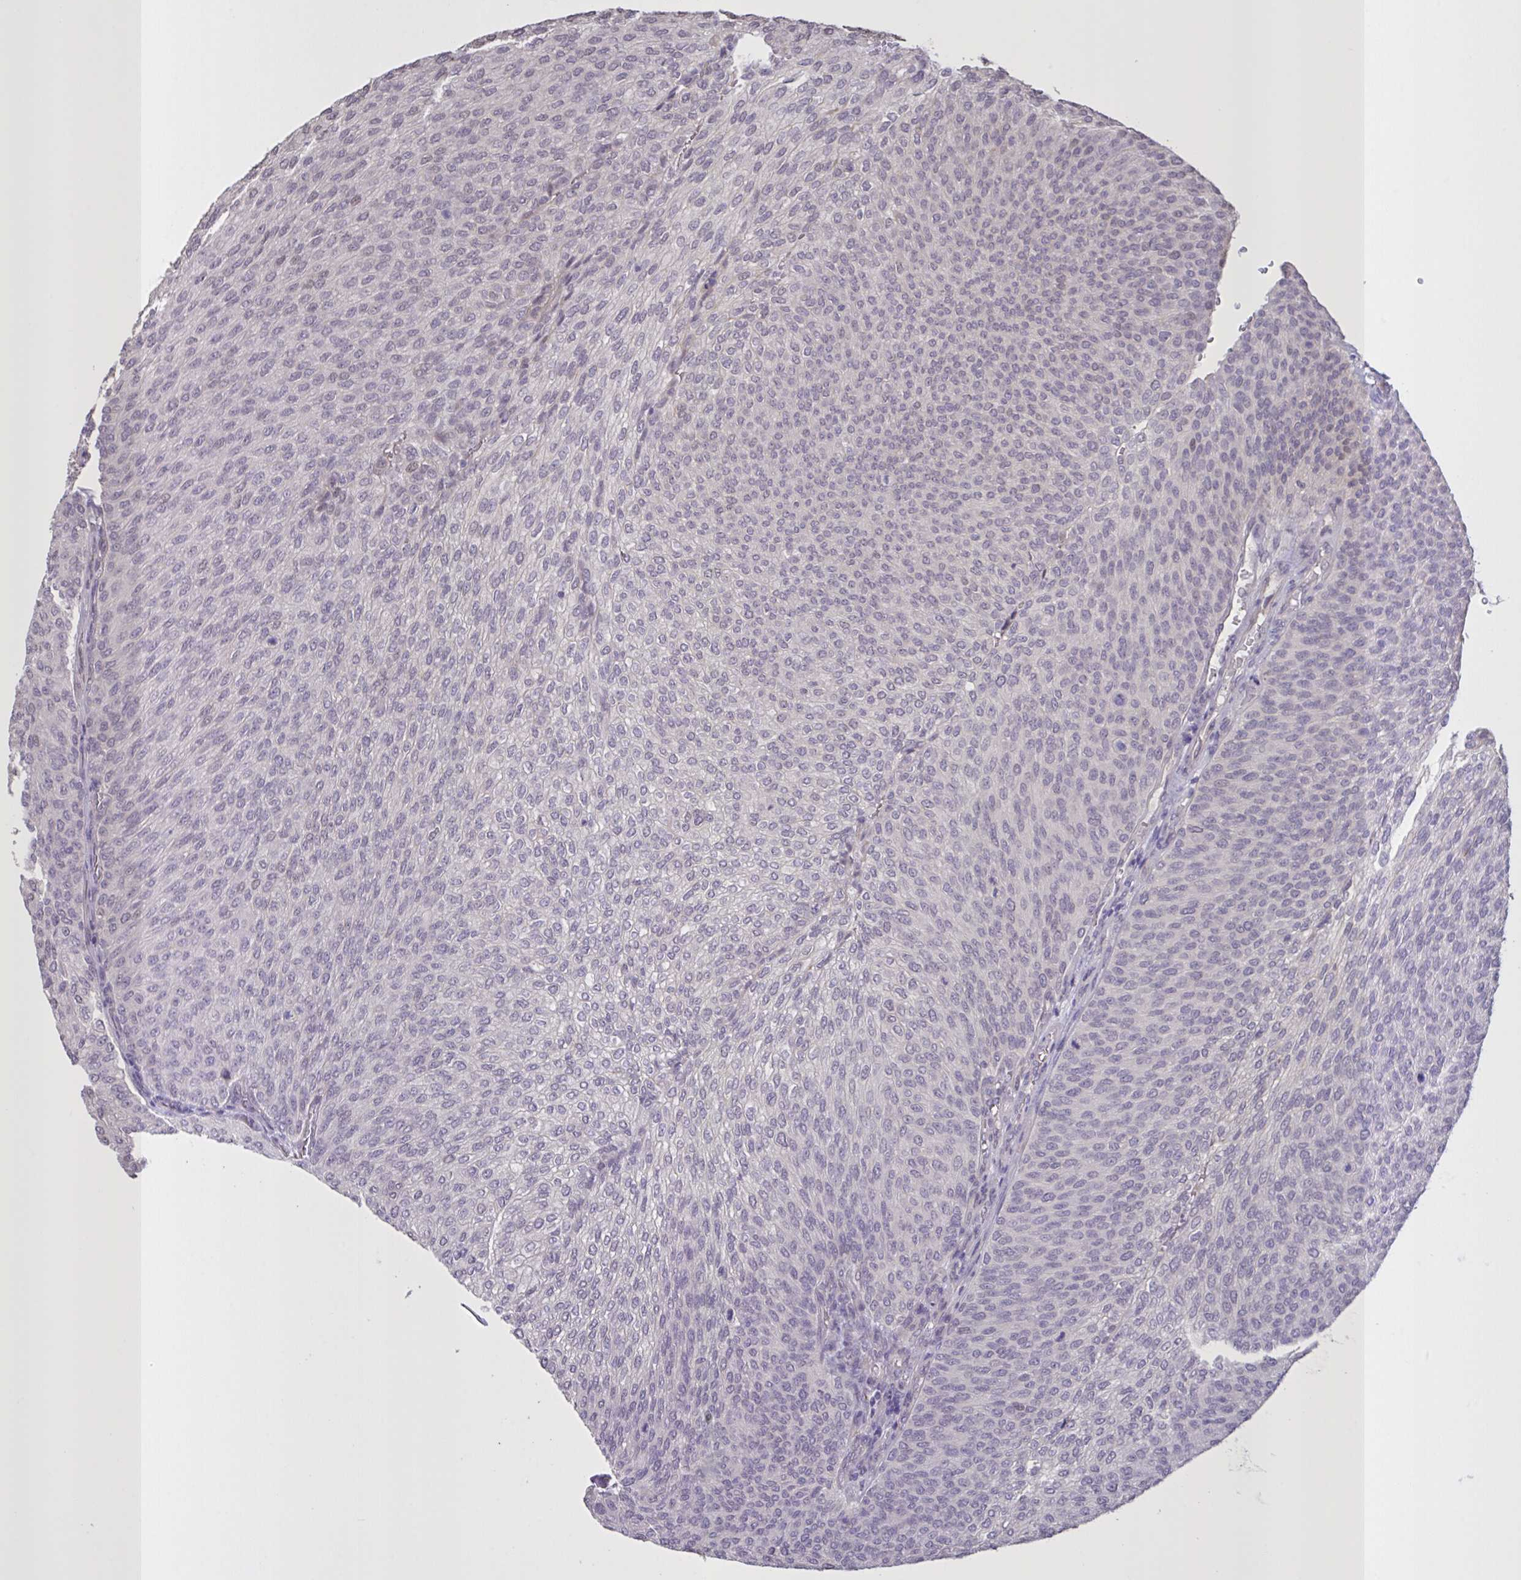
{"staining": {"intensity": "negative", "quantity": "none", "location": "none"}, "tissue": "urothelial cancer", "cell_type": "Tumor cells", "image_type": "cancer", "snomed": [{"axis": "morphology", "description": "Urothelial carcinoma, High grade"}, {"axis": "topography", "description": "Urinary bladder"}], "caption": "A high-resolution histopathology image shows IHC staining of urothelial cancer, which shows no significant positivity in tumor cells.", "gene": "MRGPRX2", "patient": {"sex": "female", "age": 79}}